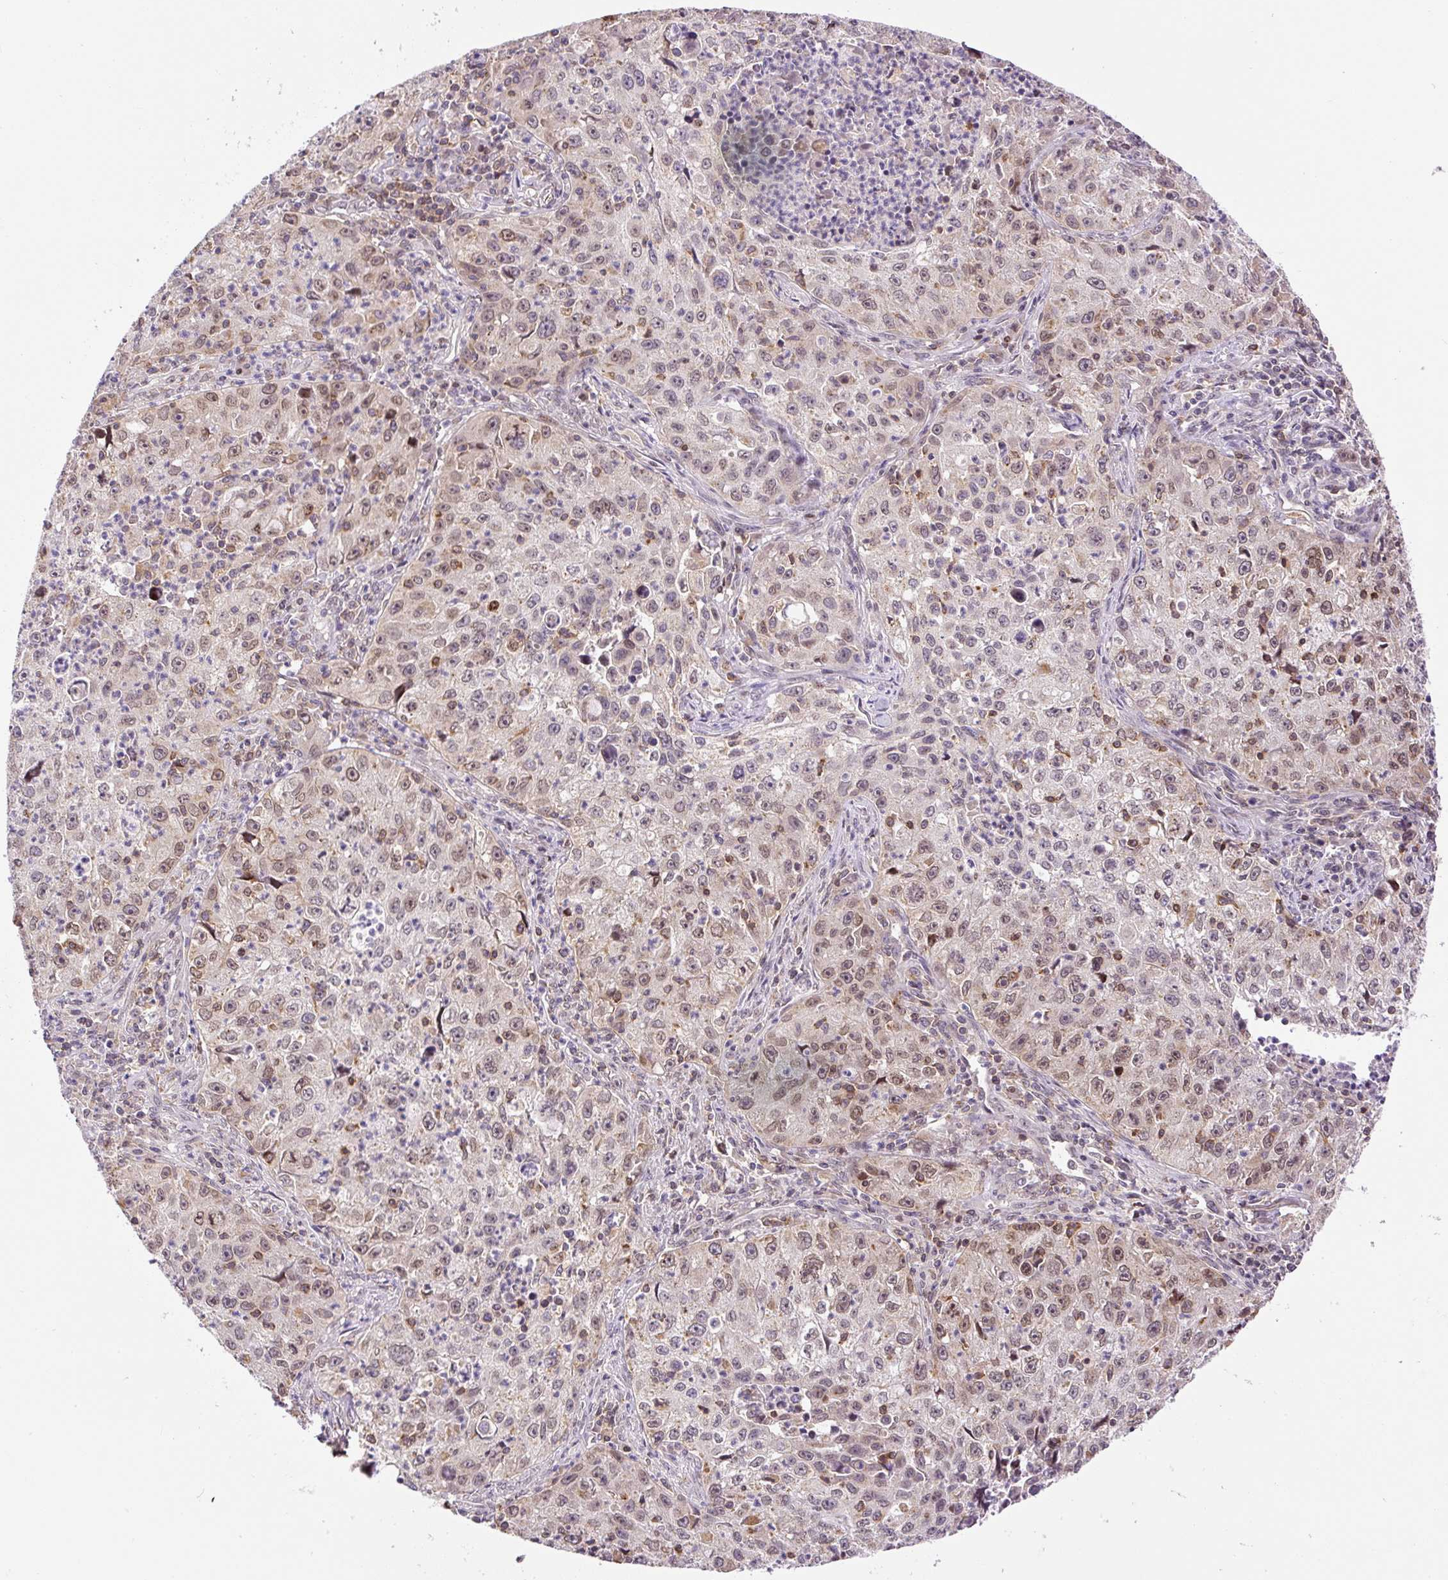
{"staining": {"intensity": "weak", "quantity": ">75%", "location": "cytoplasmic/membranous,nuclear"}, "tissue": "lung cancer", "cell_type": "Tumor cells", "image_type": "cancer", "snomed": [{"axis": "morphology", "description": "Squamous cell carcinoma, NOS"}, {"axis": "topography", "description": "Lung"}], "caption": "Human squamous cell carcinoma (lung) stained with a brown dye reveals weak cytoplasmic/membranous and nuclear positive positivity in about >75% of tumor cells.", "gene": "CARD11", "patient": {"sex": "male", "age": 71}}